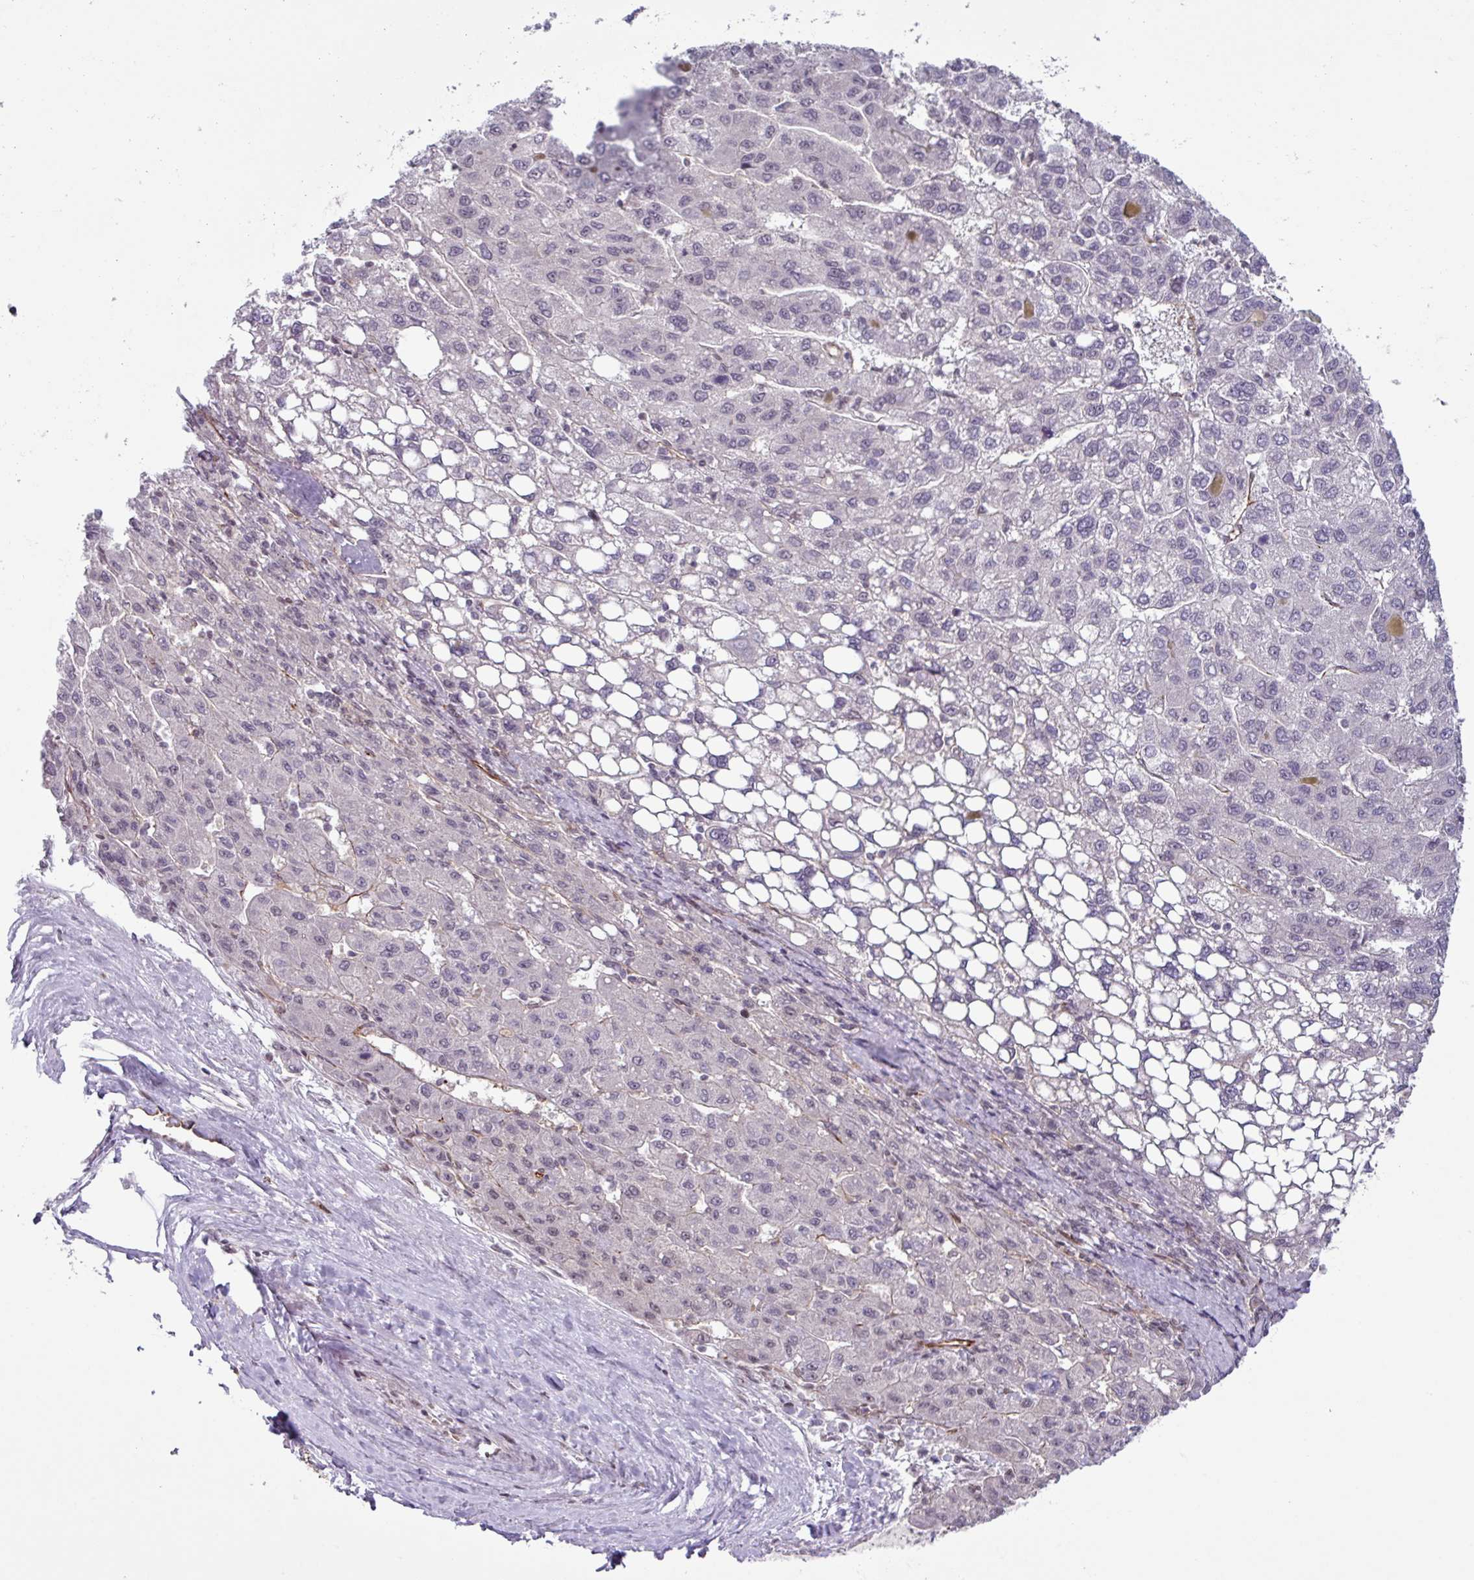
{"staining": {"intensity": "negative", "quantity": "none", "location": "none"}, "tissue": "liver cancer", "cell_type": "Tumor cells", "image_type": "cancer", "snomed": [{"axis": "morphology", "description": "Carcinoma, Hepatocellular, NOS"}, {"axis": "topography", "description": "Liver"}], "caption": "Micrograph shows no protein positivity in tumor cells of hepatocellular carcinoma (liver) tissue.", "gene": "CHD3", "patient": {"sex": "female", "age": 82}}